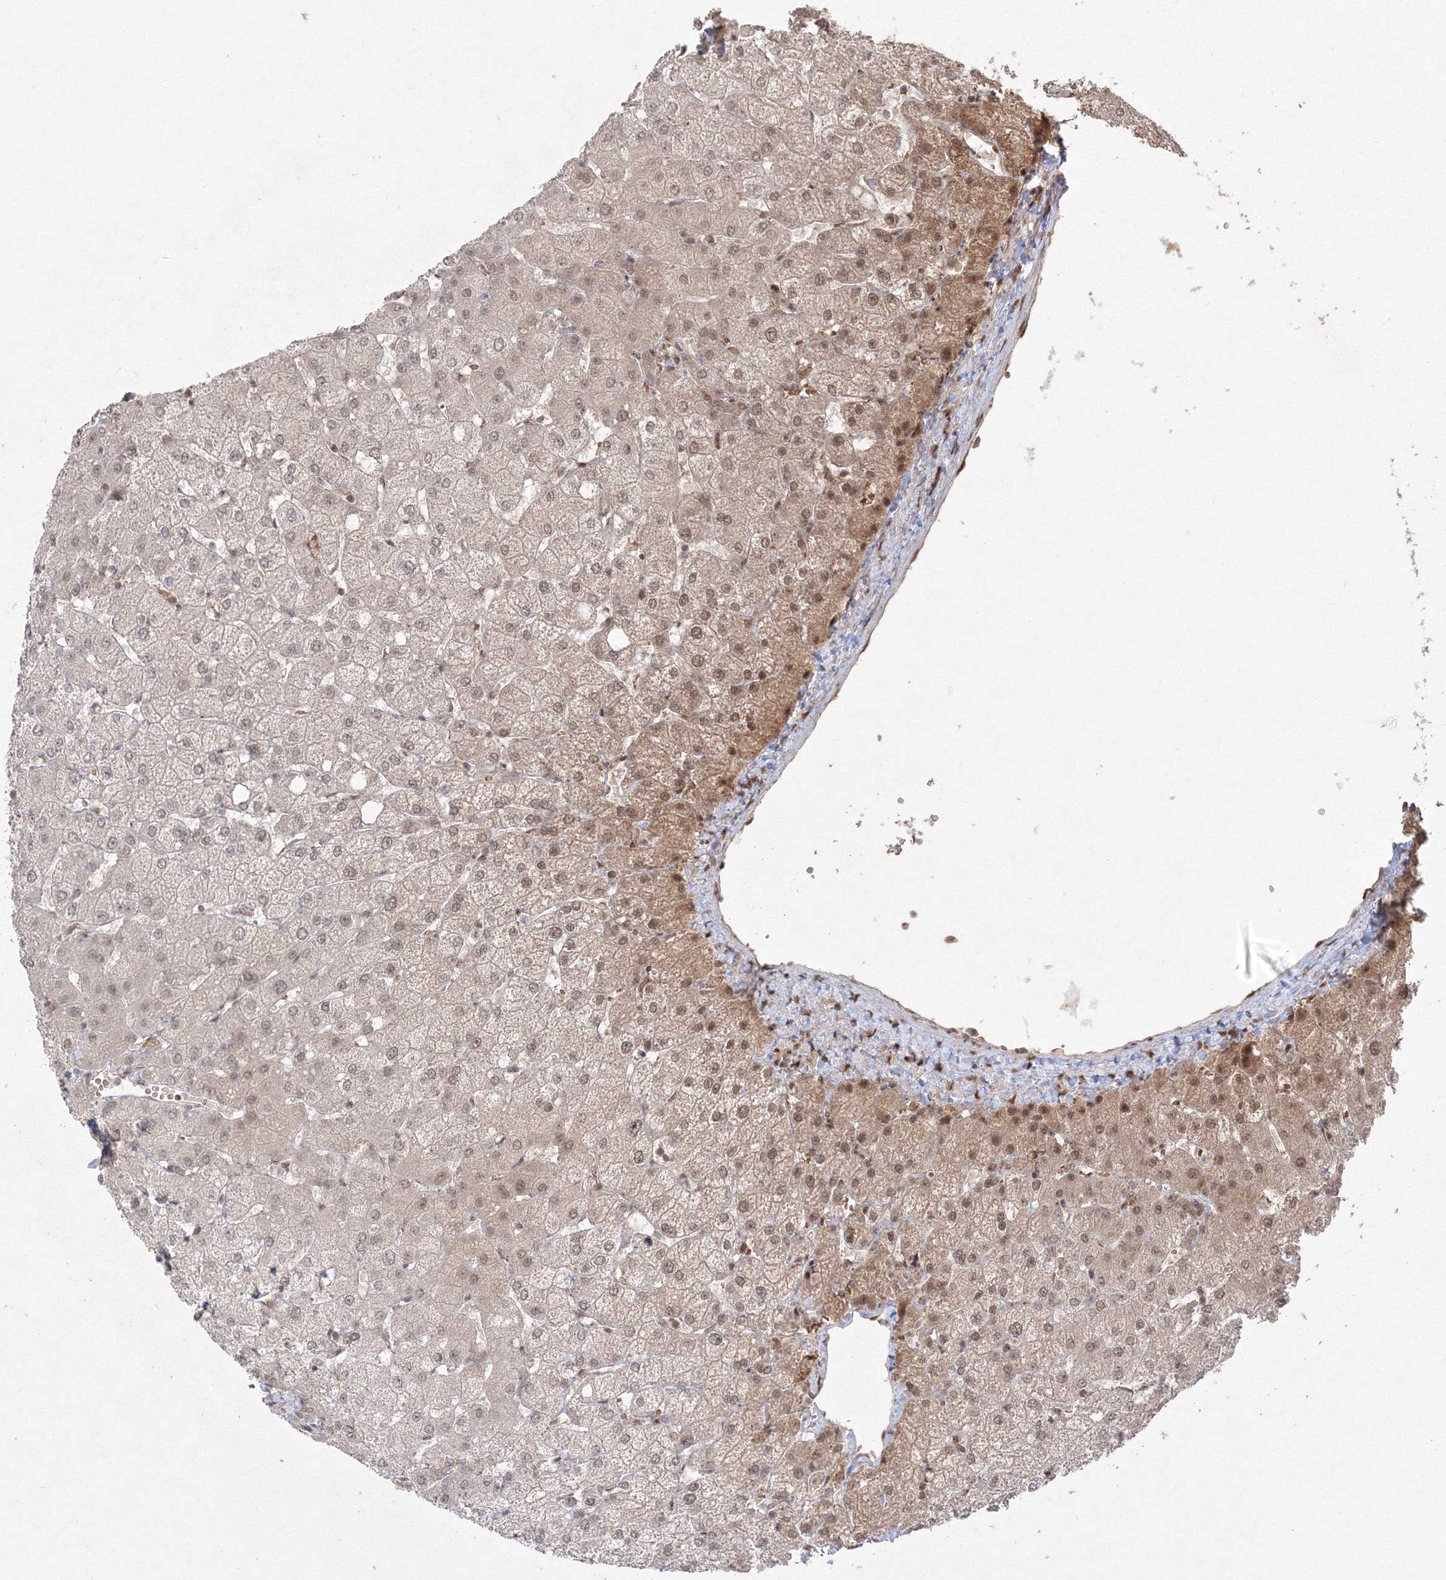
{"staining": {"intensity": "weak", "quantity": "<25%", "location": "nuclear"}, "tissue": "liver", "cell_type": "Cholangiocytes", "image_type": "normal", "snomed": [{"axis": "morphology", "description": "Normal tissue, NOS"}, {"axis": "topography", "description": "Liver"}], "caption": "Immunohistochemical staining of unremarkable liver demonstrates no significant staining in cholangiocytes. (Stains: DAB (3,3'-diaminobenzidine) immunohistochemistry with hematoxylin counter stain, Microscopy: brightfield microscopy at high magnification).", "gene": "COPS4", "patient": {"sex": "female", "age": 54}}